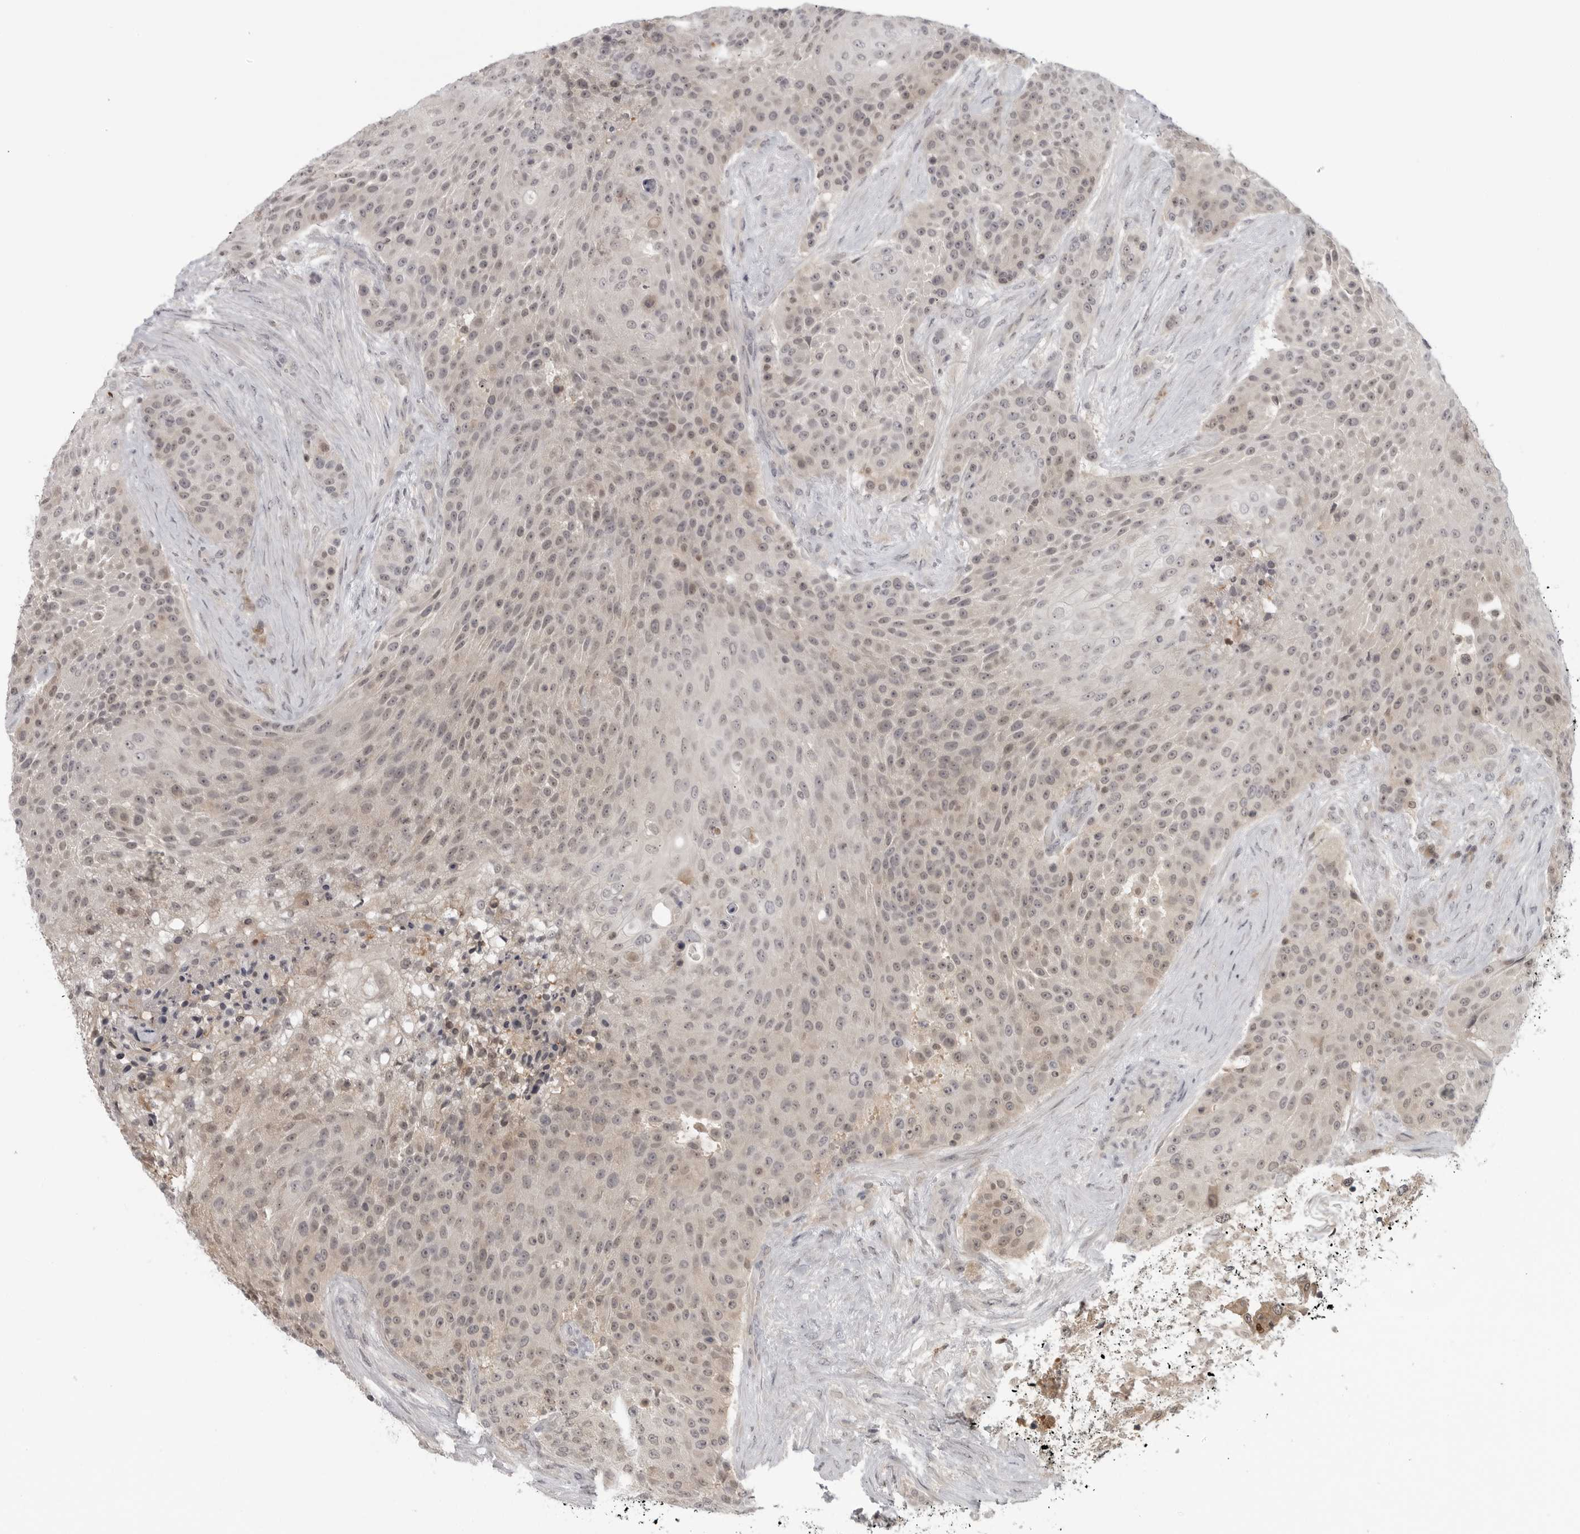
{"staining": {"intensity": "weak", "quantity": "25%-75%", "location": "nuclear"}, "tissue": "urothelial cancer", "cell_type": "Tumor cells", "image_type": "cancer", "snomed": [{"axis": "morphology", "description": "Urothelial carcinoma, High grade"}, {"axis": "topography", "description": "Urinary bladder"}], "caption": "A histopathology image showing weak nuclear positivity in about 25%-75% of tumor cells in high-grade urothelial carcinoma, as visualized by brown immunohistochemical staining.", "gene": "CTIF", "patient": {"sex": "female", "age": 63}}